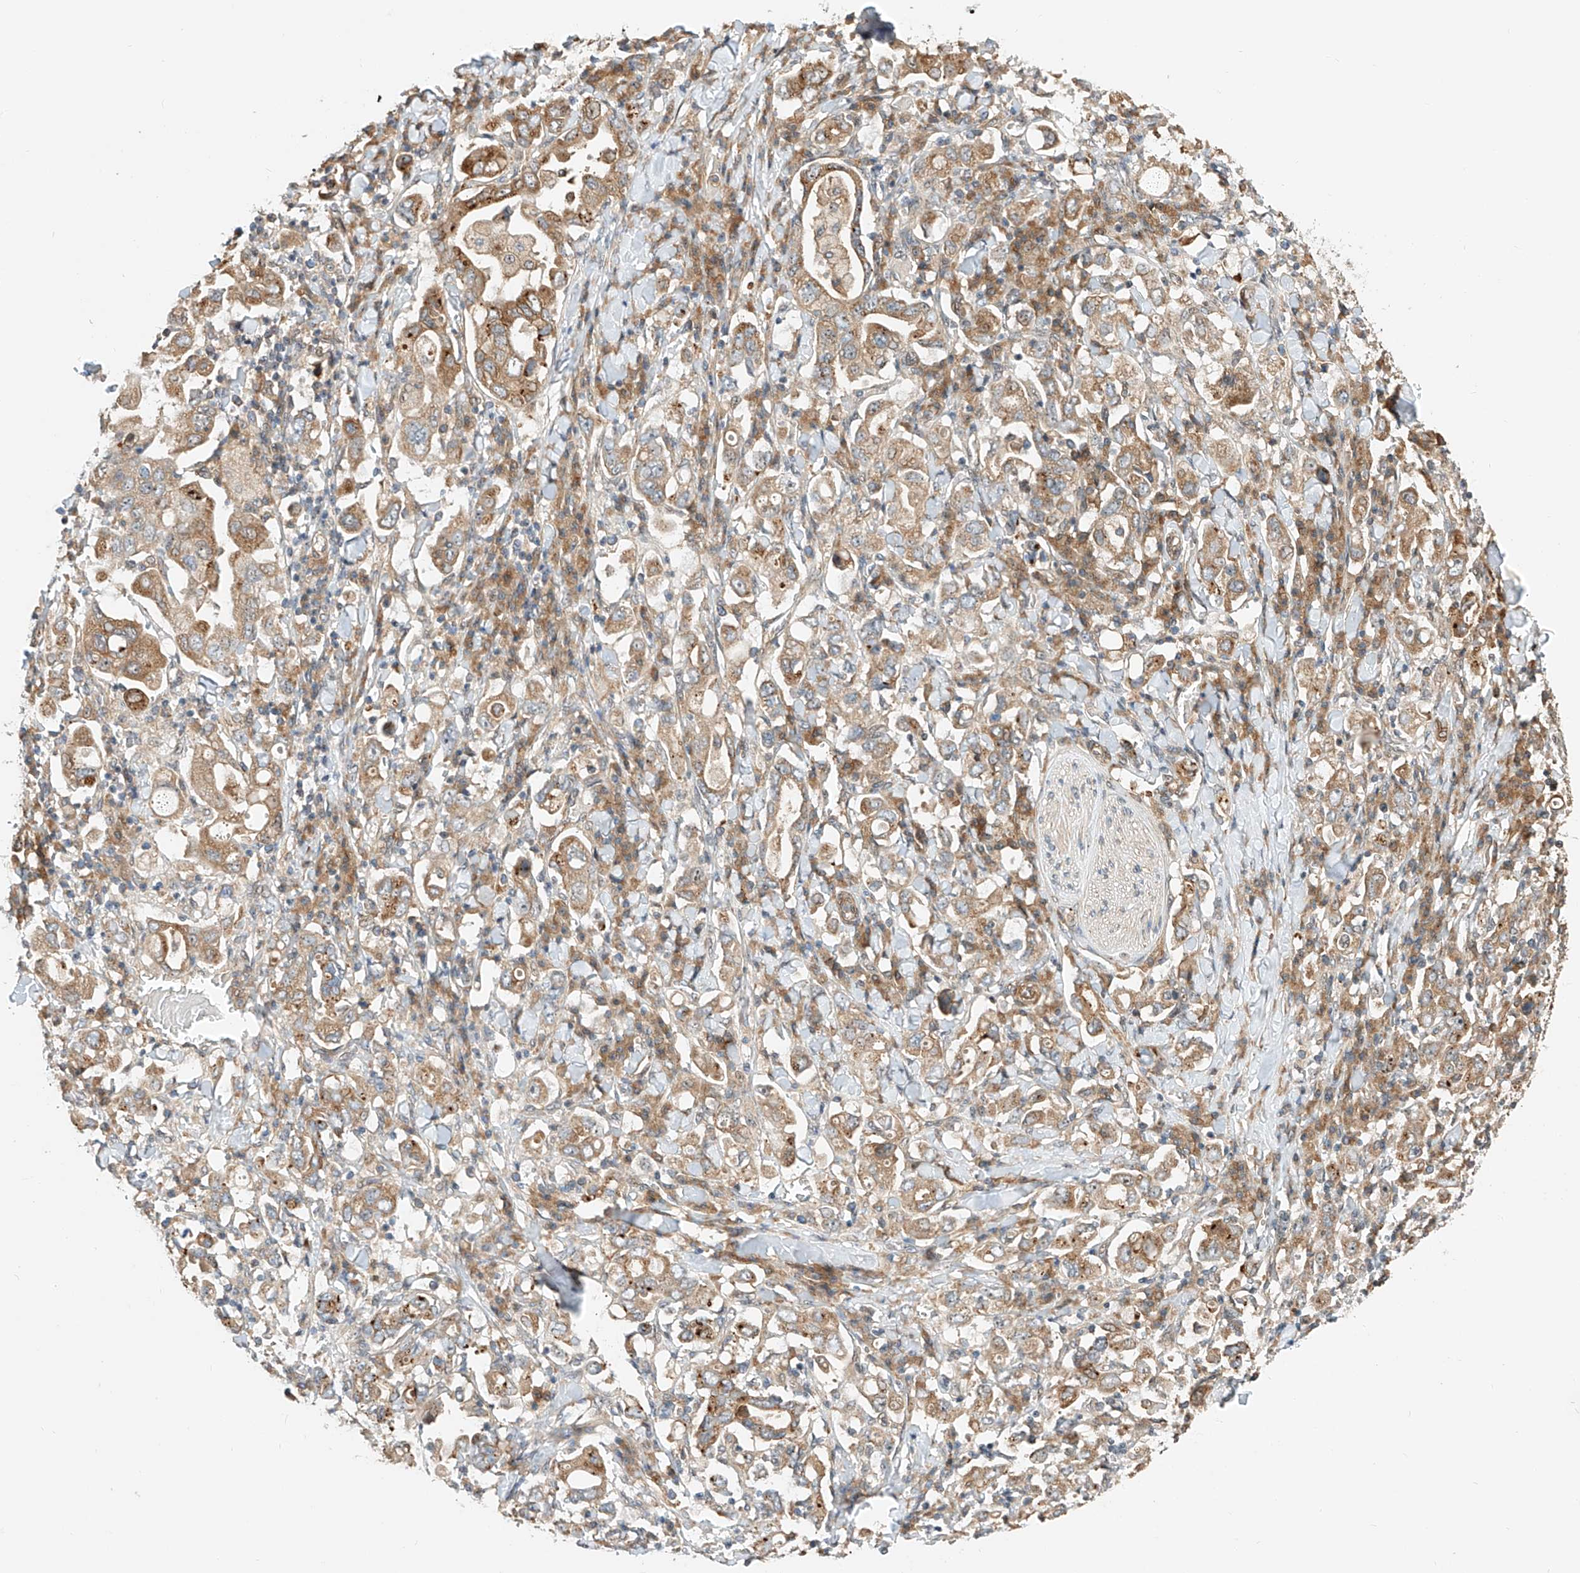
{"staining": {"intensity": "moderate", "quantity": ">75%", "location": "cytoplasmic/membranous"}, "tissue": "stomach cancer", "cell_type": "Tumor cells", "image_type": "cancer", "snomed": [{"axis": "morphology", "description": "Adenocarcinoma, NOS"}, {"axis": "topography", "description": "Stomach, upper"}], "caption": "Moderate cytoplasmic/membranous positivity for a protein is present in approximately >75% of tumor cells of adenocarcinoma (stomach) using IHC.", "gene": "CPAMD8", "patient": {"sex": "male", "age": 62}}